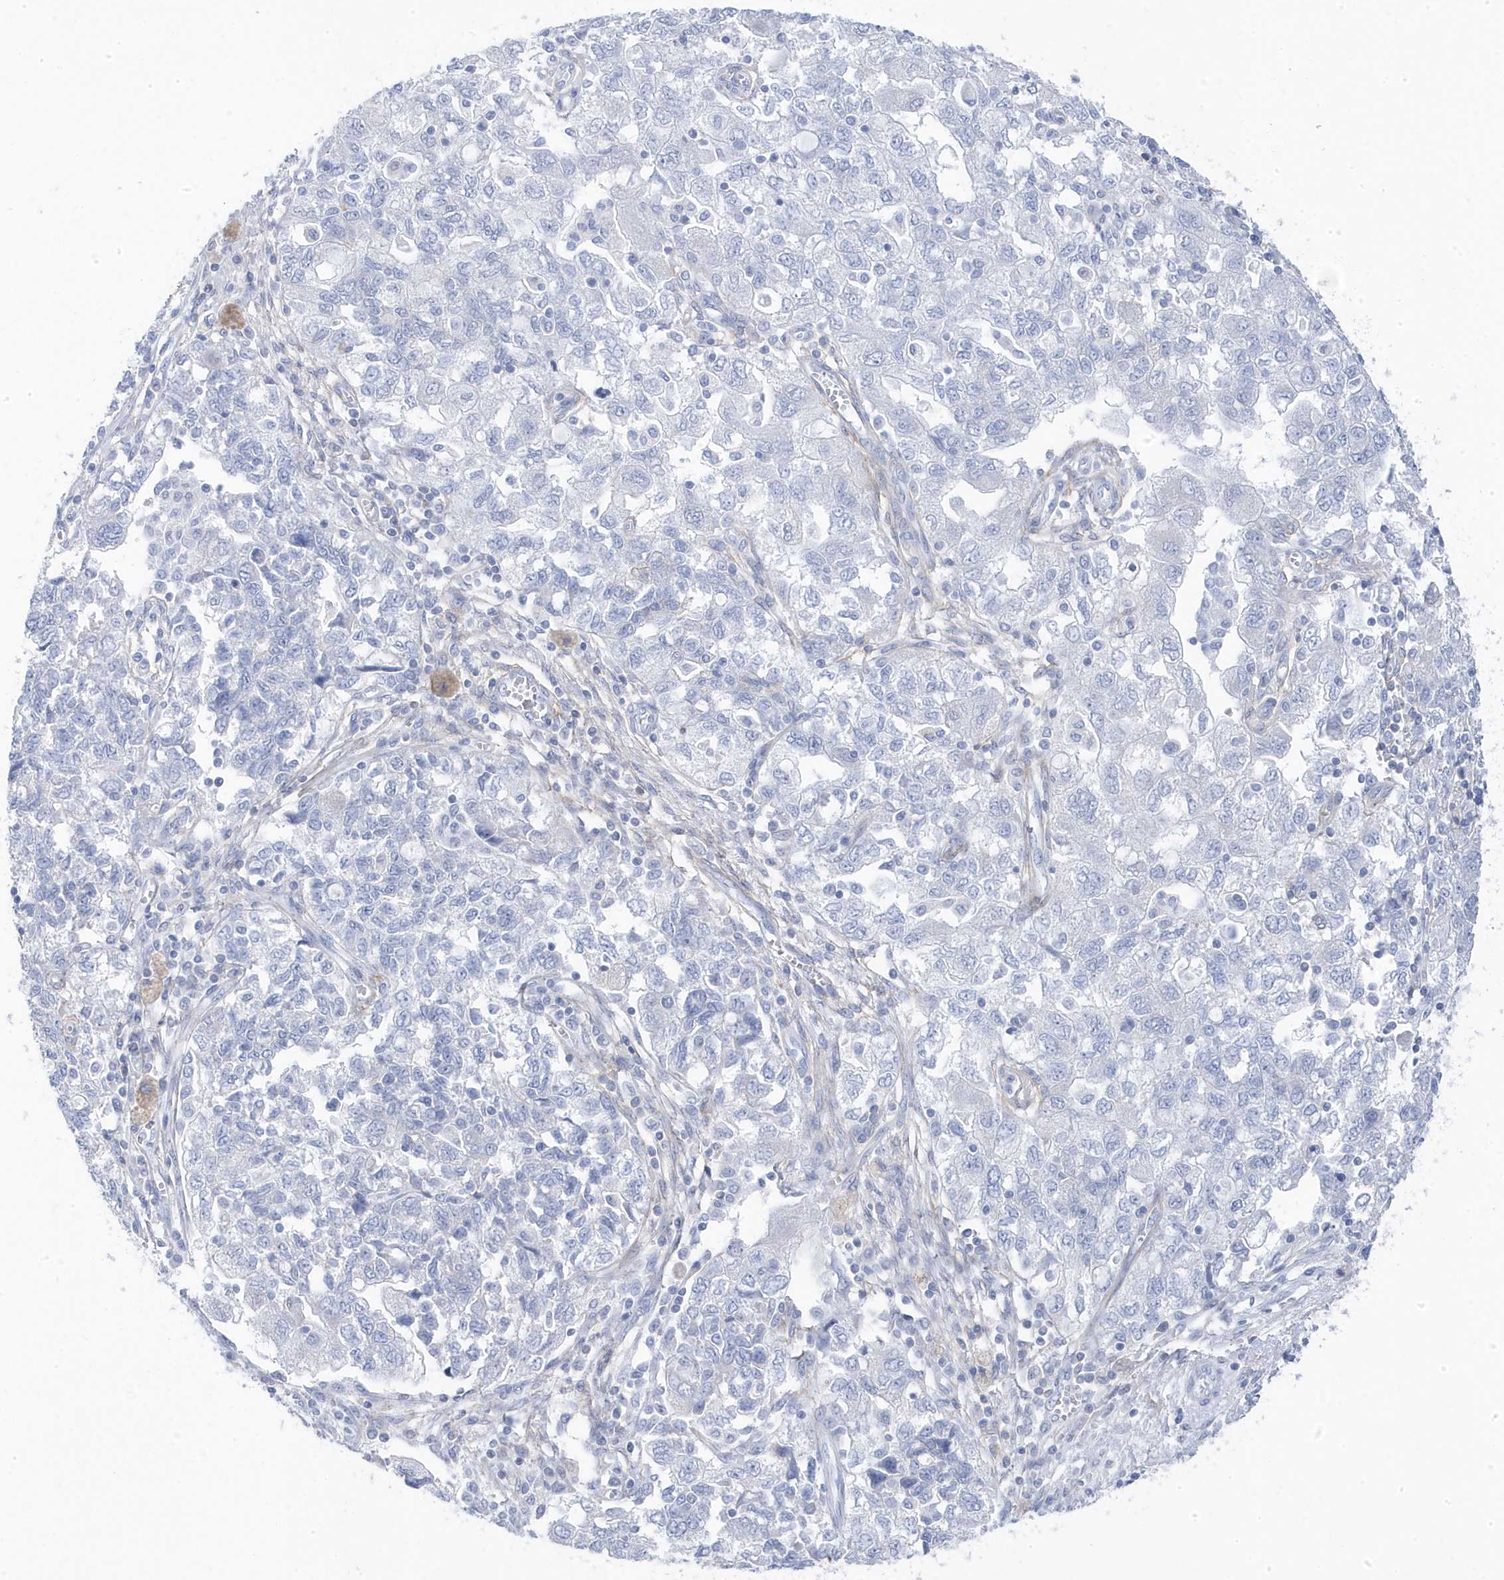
{"staining": {"intensity": "negative", "quantity": "none", "location": "none"}, "tissue": "ovarian cancer", "cell_type": "Tumor cells", "image_type": "cancer", "snomed": [{"axis": "morphology", "description": "Carcinoma, NOS"}, {"axis": "morphology", "description": "Cystadenocarcinoma, serous, NOS"}, {"axis": "topography", "description": "Ovary"}], "caption": "Immunohistochemical staining of human serous cystadenocarcinoma (ovarian) demonstrates no significant staining in tumor cells. (Stains: DAB (3,3'-diaminobenzidine) IHC with hematoxylin counter stain, Microscopy: brightfield microscopy at high magnification).", "gene": "ANAPC1", "patient": {"sex": "female", "age": 69}}